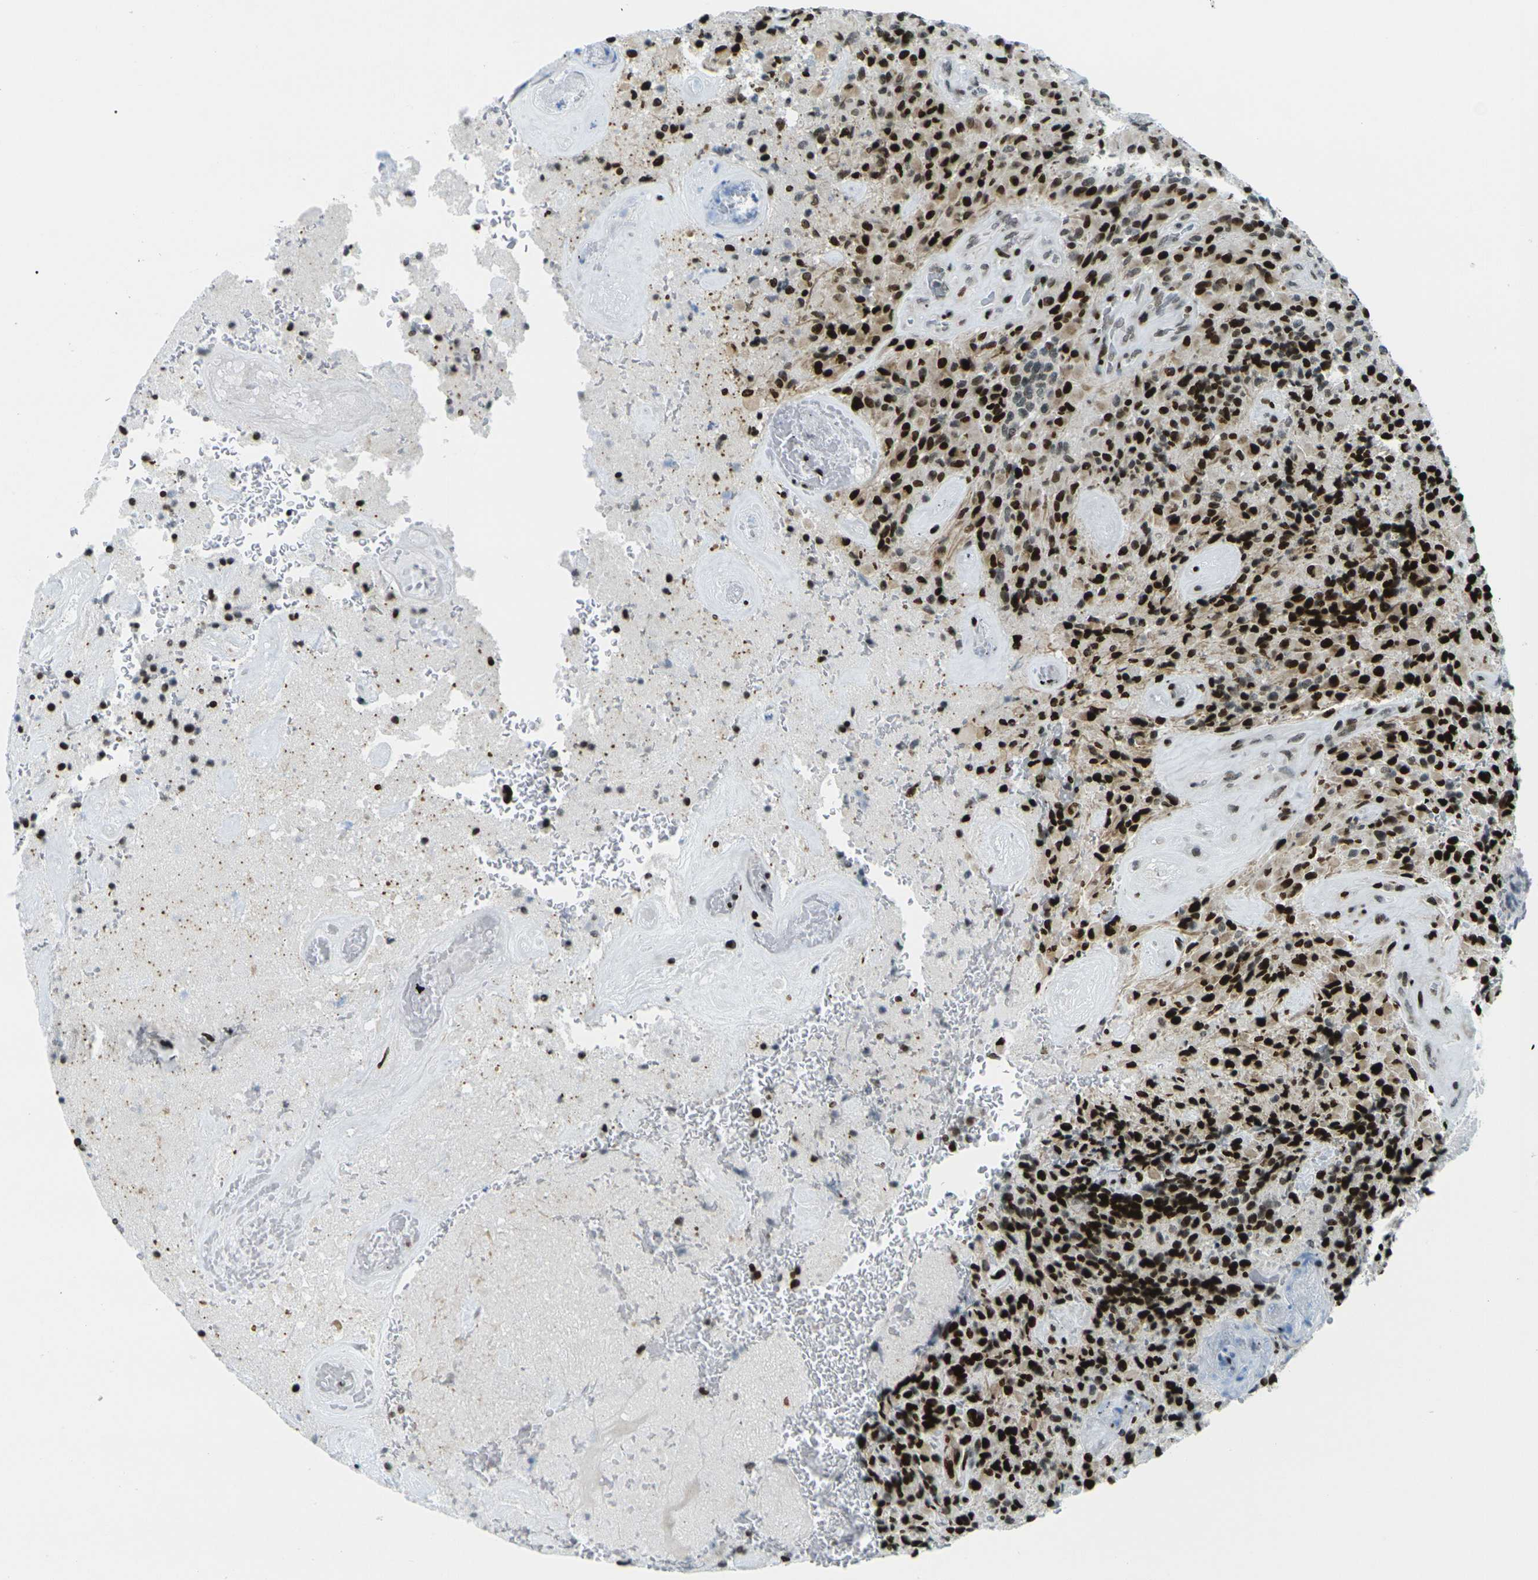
{"staining": {"intensity": "strong", "quantity": ">75%", "location": "nuclear"}, "tissue": "glioma", "cell_type": "Tumor cells", "image_type": "cancer", "snomed": [{"axis": "morphology", "description": "Glioma, malignant, High grade"}, {"axis": "topography", "description": "Brain"}], "caption": "IHC micrograph of human glioma stained for a protein (brown), which demonstrates high levels of strong nuclear positivity in approximately >75% of tumor cells.", "gene": "H3-3A", "patient": {"sex": "male", "age": 71}}